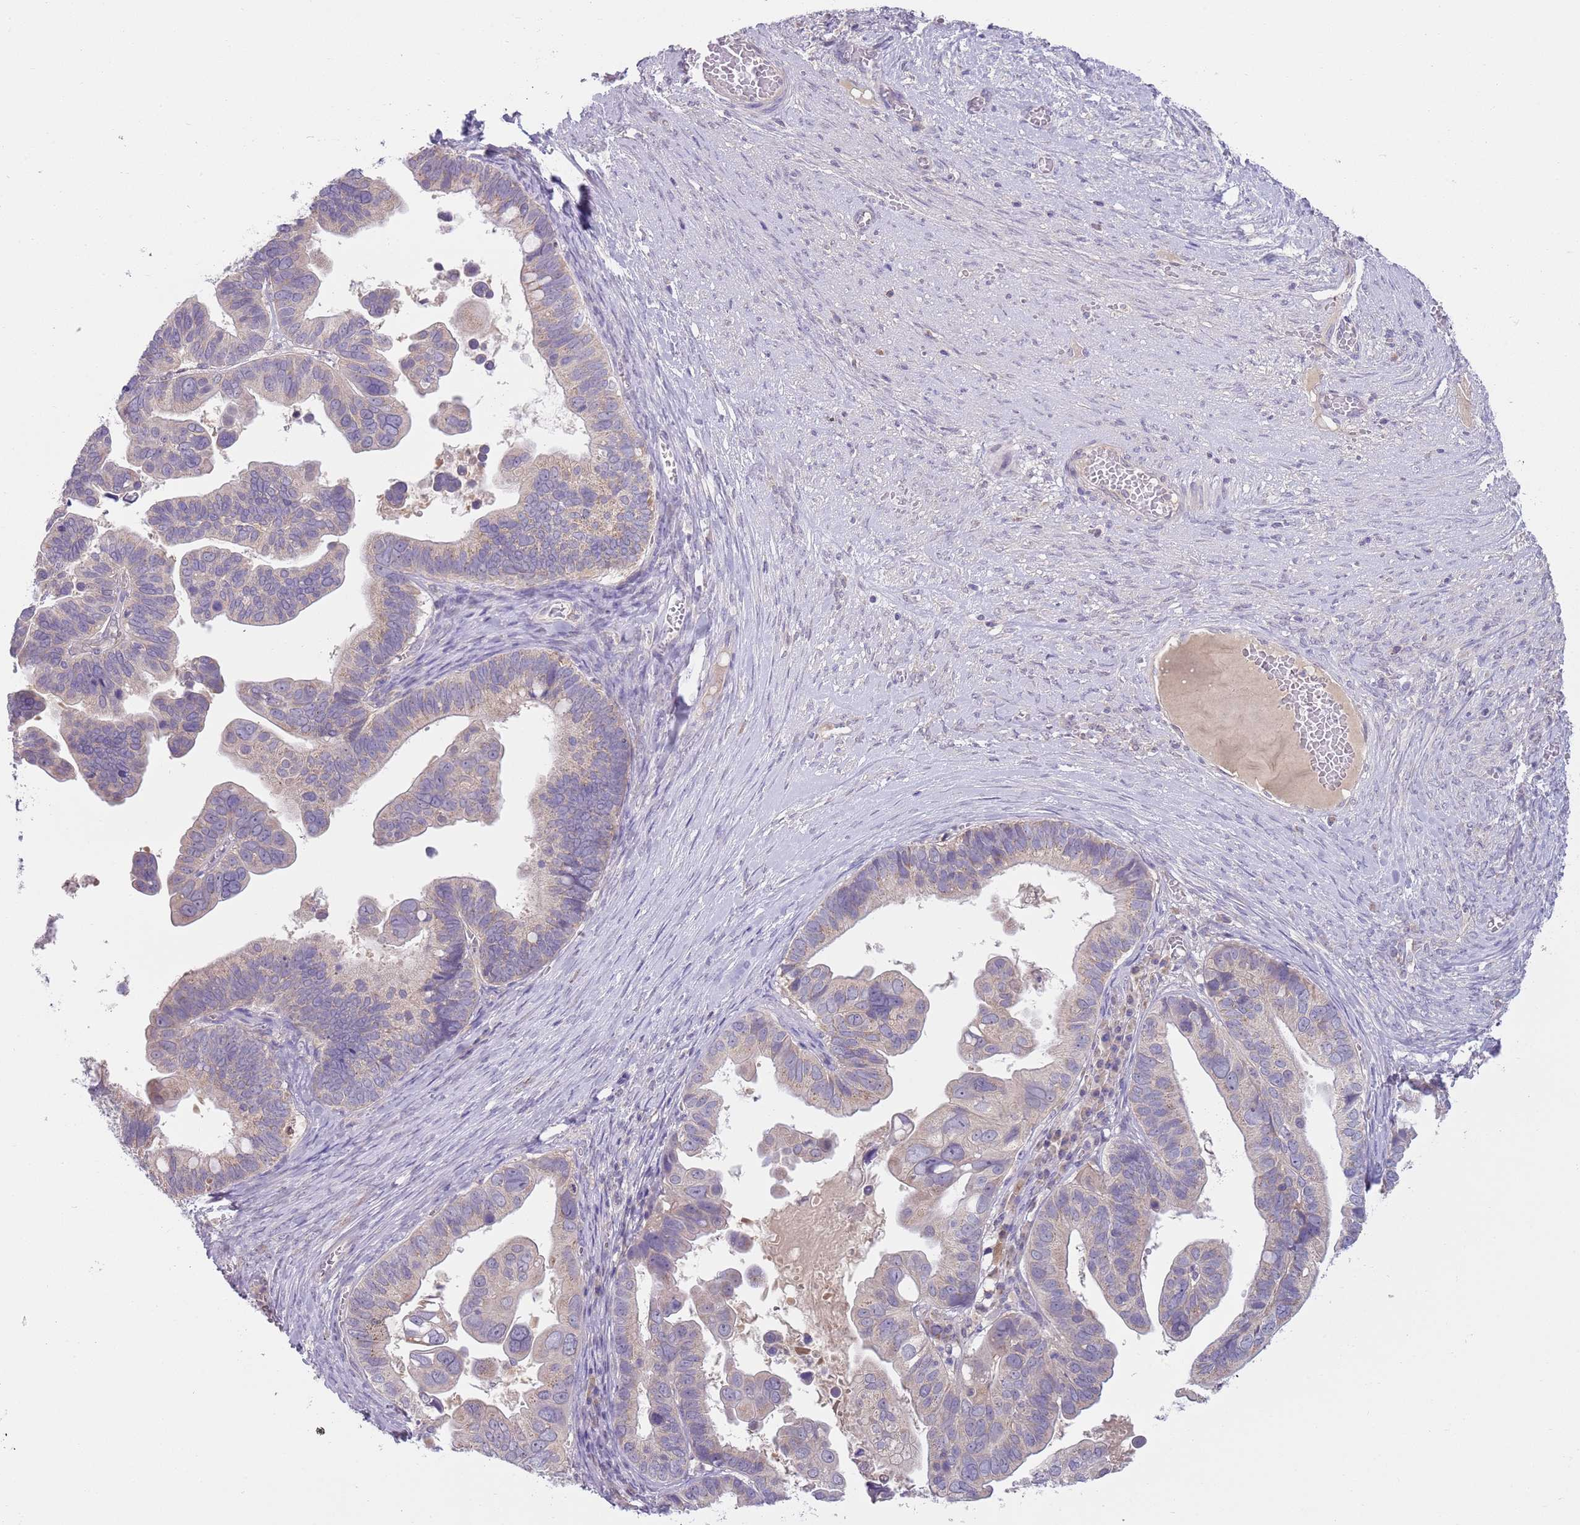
{"staining": {"intensity": "negative", "quantity": "none", "location": "none"}, "tissue": "ovarian cancer", "cell_type": "Tumor cells", "image_type": "cancer", "snomed": [{"axis": "morphology", "description": "Cystadenocarcinoma, serous, NOS"}, {"axis": "topography", "description": "Ovary"}], "caption": "Micrograph shows no significant protein staining in tumor cells of serous cystadenocarcinoma (ovarian).", "gene": "SKOR2", "patient": {"sex": "female", "age": 56}}